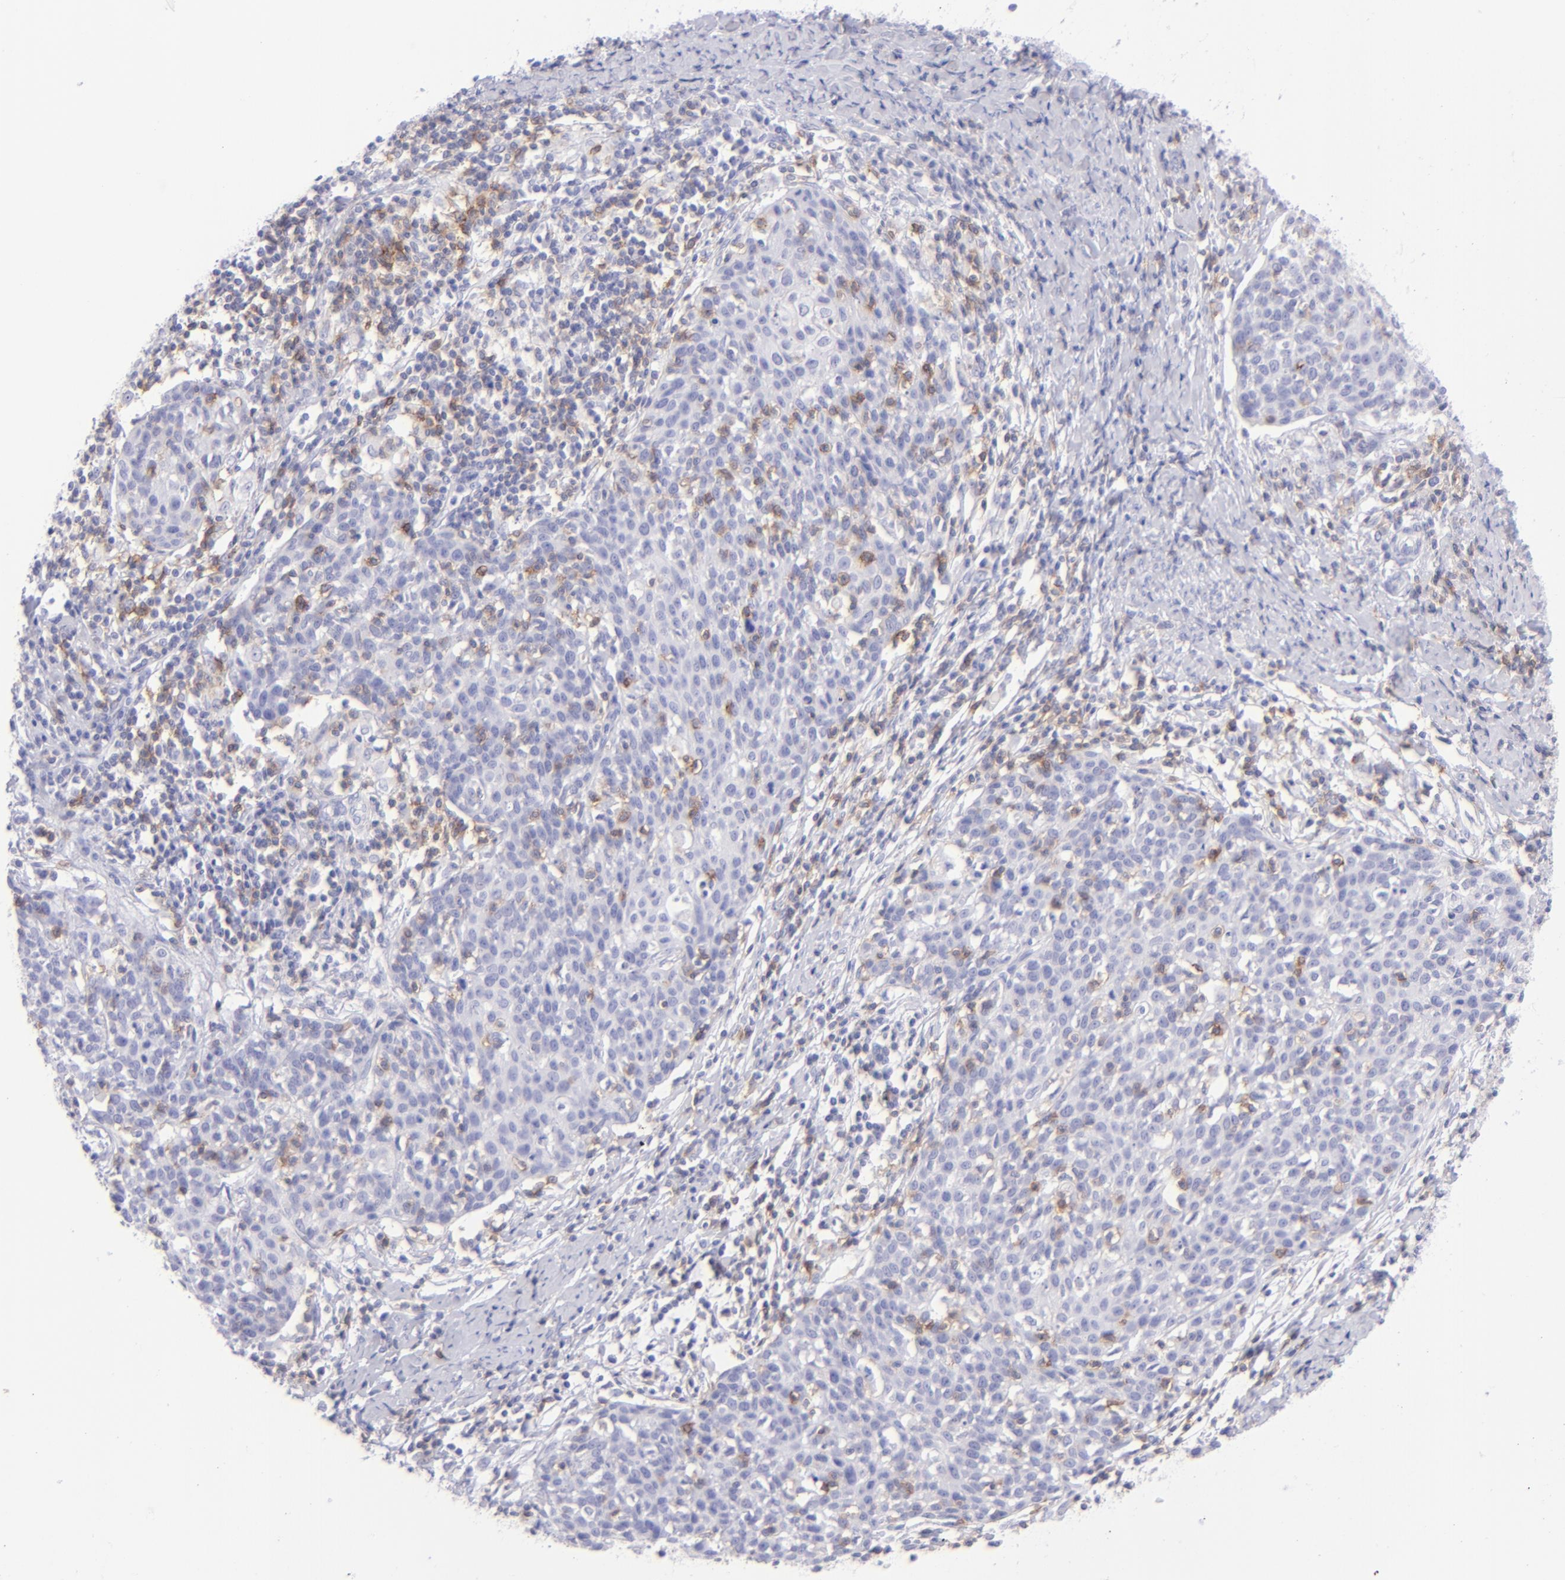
{"staining": {"intensity": "negative", "quantity": "none", "location": "none"}, "tissue": "cervical cancer", "cell_type": "Tumor cells", "image_type": "cancer", "snomed": [{"axis": "morphology", "description": "Squamous cell carcinoma, NOS"}, {"axis": "topography", "description": "Cervix"}], "caption": "The immunohistochemistry histopathology image has no significant staining in tumor cells of cervical cancer (squamous cell carcinoma) tissue. (Stains: DAB (3,3'-diaminobenzidine) immunohistochemistry with hematoxylin counter stain, Microscopy: brightfield microscopy at high magnification).", "gene": "CD69", "patient": {"sex": "female", "age": 38}}